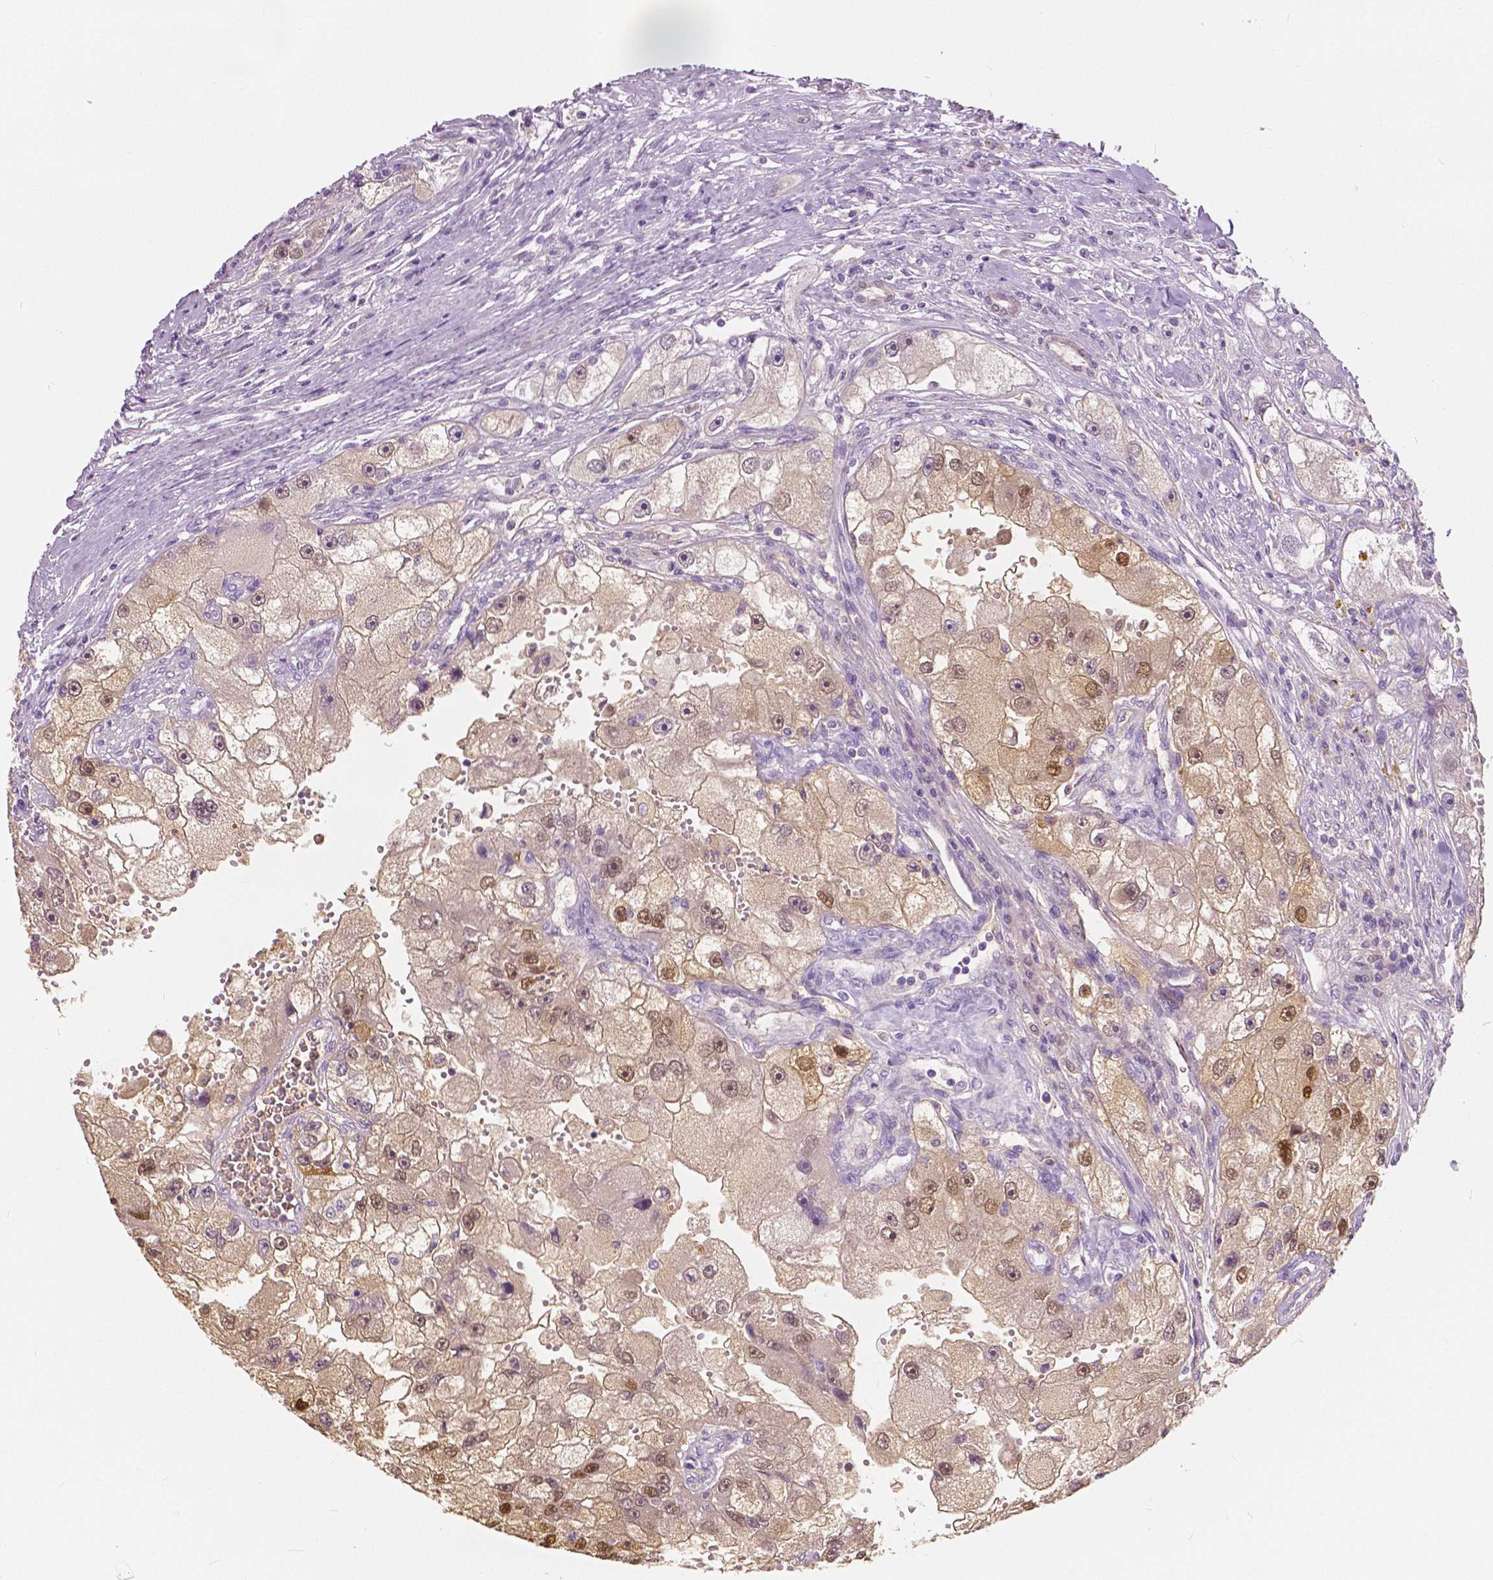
{"staining": {"intensity": "moderate", "quantity": "25%-75%", "location": "nuclear"}, "tissue": "renal cancer", "cell_type": "Tumor cells", "image_type": "cancer", "snomed": [{"axis": "morphology", "description": "Adenocarcinoma, NOS"}, {"axis": "topography", "description": "Kidney"}], "caption": "The image displays immunohistochemical staining of renal cancer. There is moderate nuclear staining is identified in approximately 25%-75% of tumor cells.", "gene": "TKFC", "patient": {"sex": "male", "age": 63}}